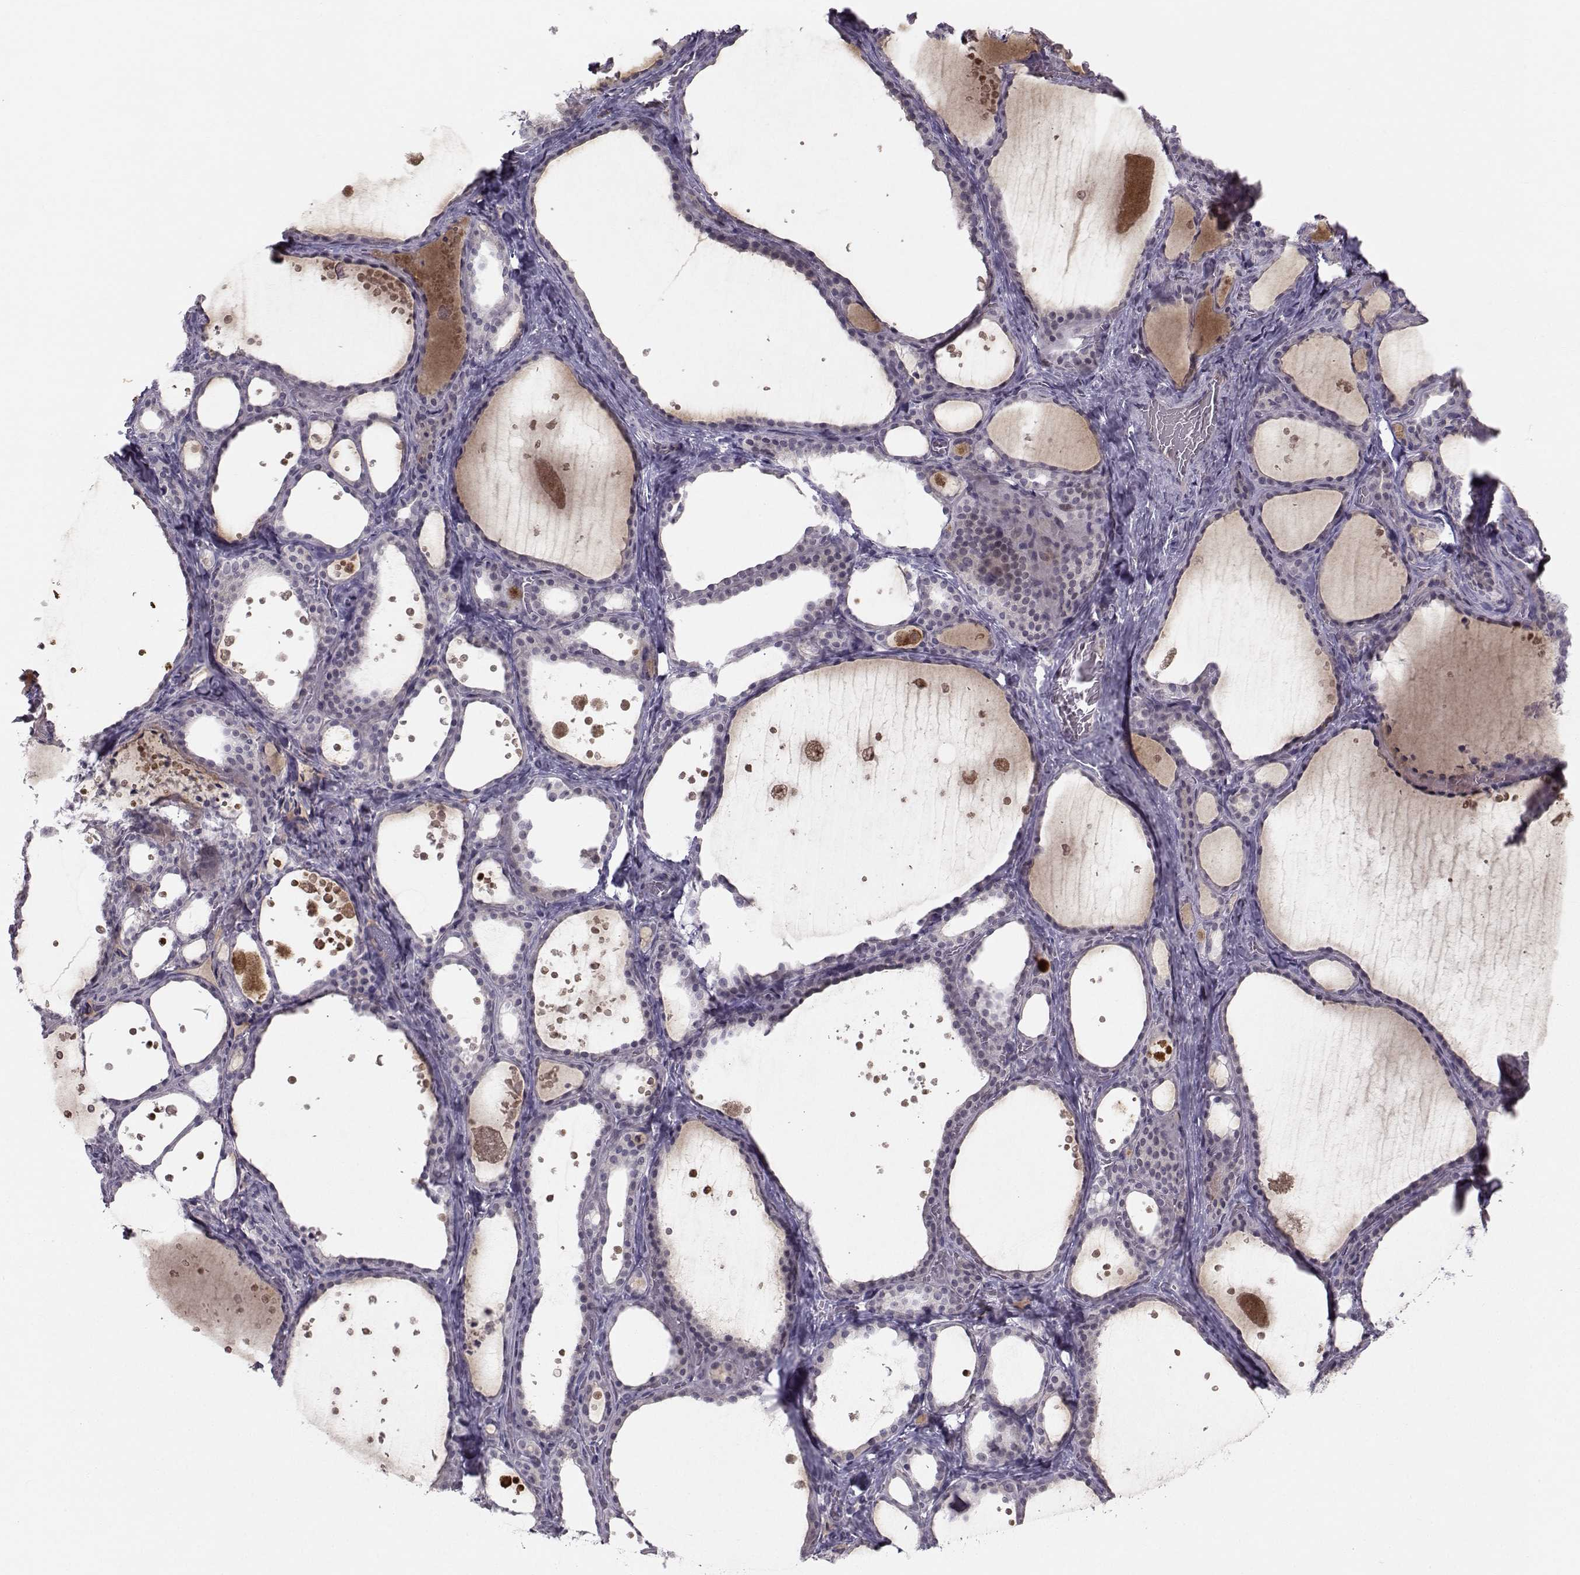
{"staining": {"intensity": "negative", "quantity": "none", "location": "none"}, "tissue": "thyroid gland", "cell_type": "Glandular cells", "image_type": "normal", "snomed": [{"axis": "morphology", "description": "Normal tissue, NOS"}, {"axis": "topography", "description": "Thyroid gland"}], "caption": "IHC of normal human thyroid gland displays no positivity in glandular cells.", "gene": "LRP8", "patient": {"sex": "male", "age": 63}}